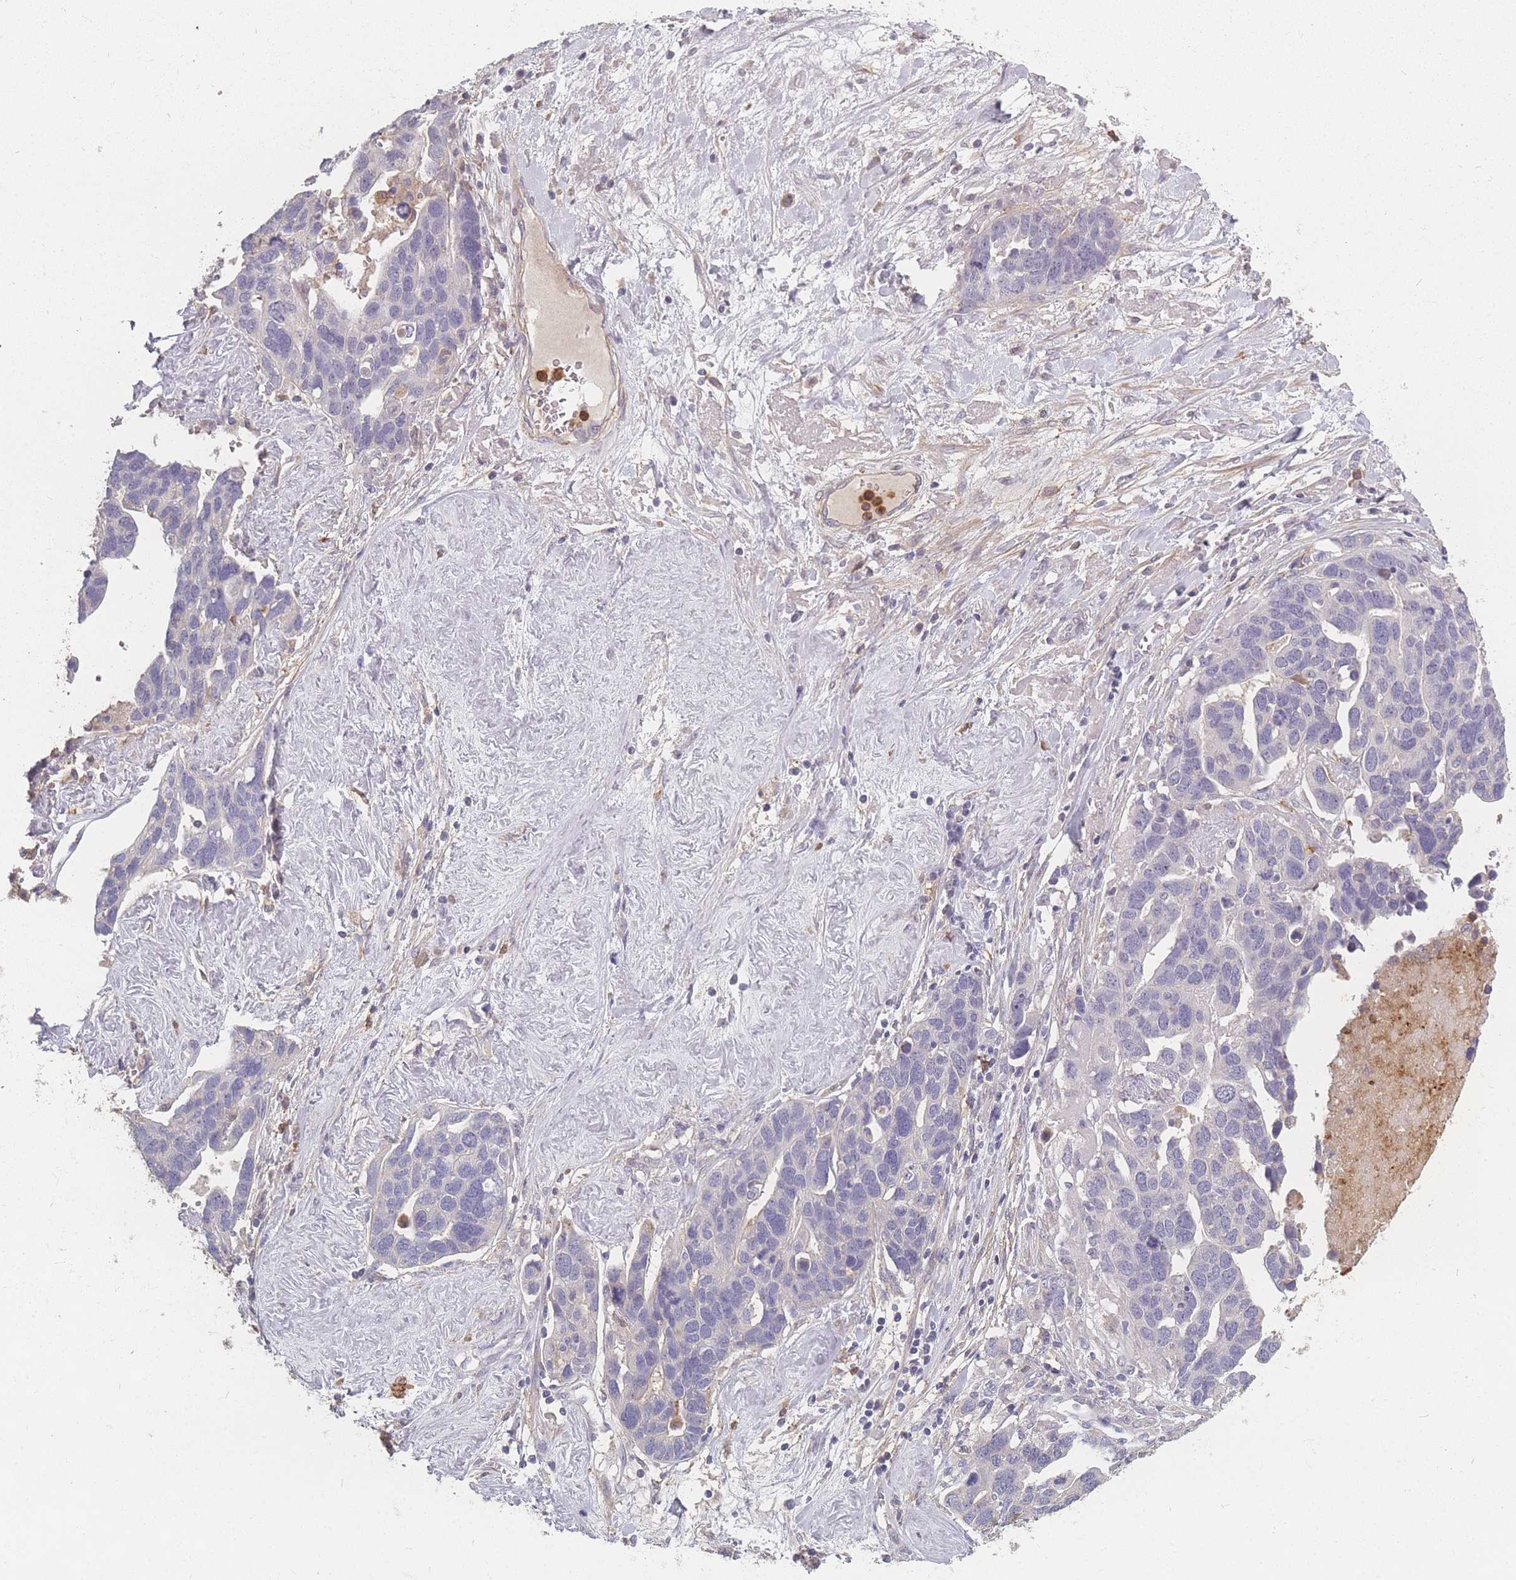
{"staining": {"intensity": "negative", "quantity": "none", "location": "none"}, "tissue": "ovarian cancer", "cell_type": "Tumor cells", "image_type": "cancer", "snomed": [{"axis": "morphology", "description": "Cystadenocarcinoma, serous, NOS"}, {"axis": "topography", "description": "Ovary"}], "caption": "This is a micrograph of immunohistochemistry staining of ovarian cancer (serous cystadenocarcinoma), which shows no staining in tumor cells.", "gene": "BST1", "patient": {"sex": "female", "age": 54}}